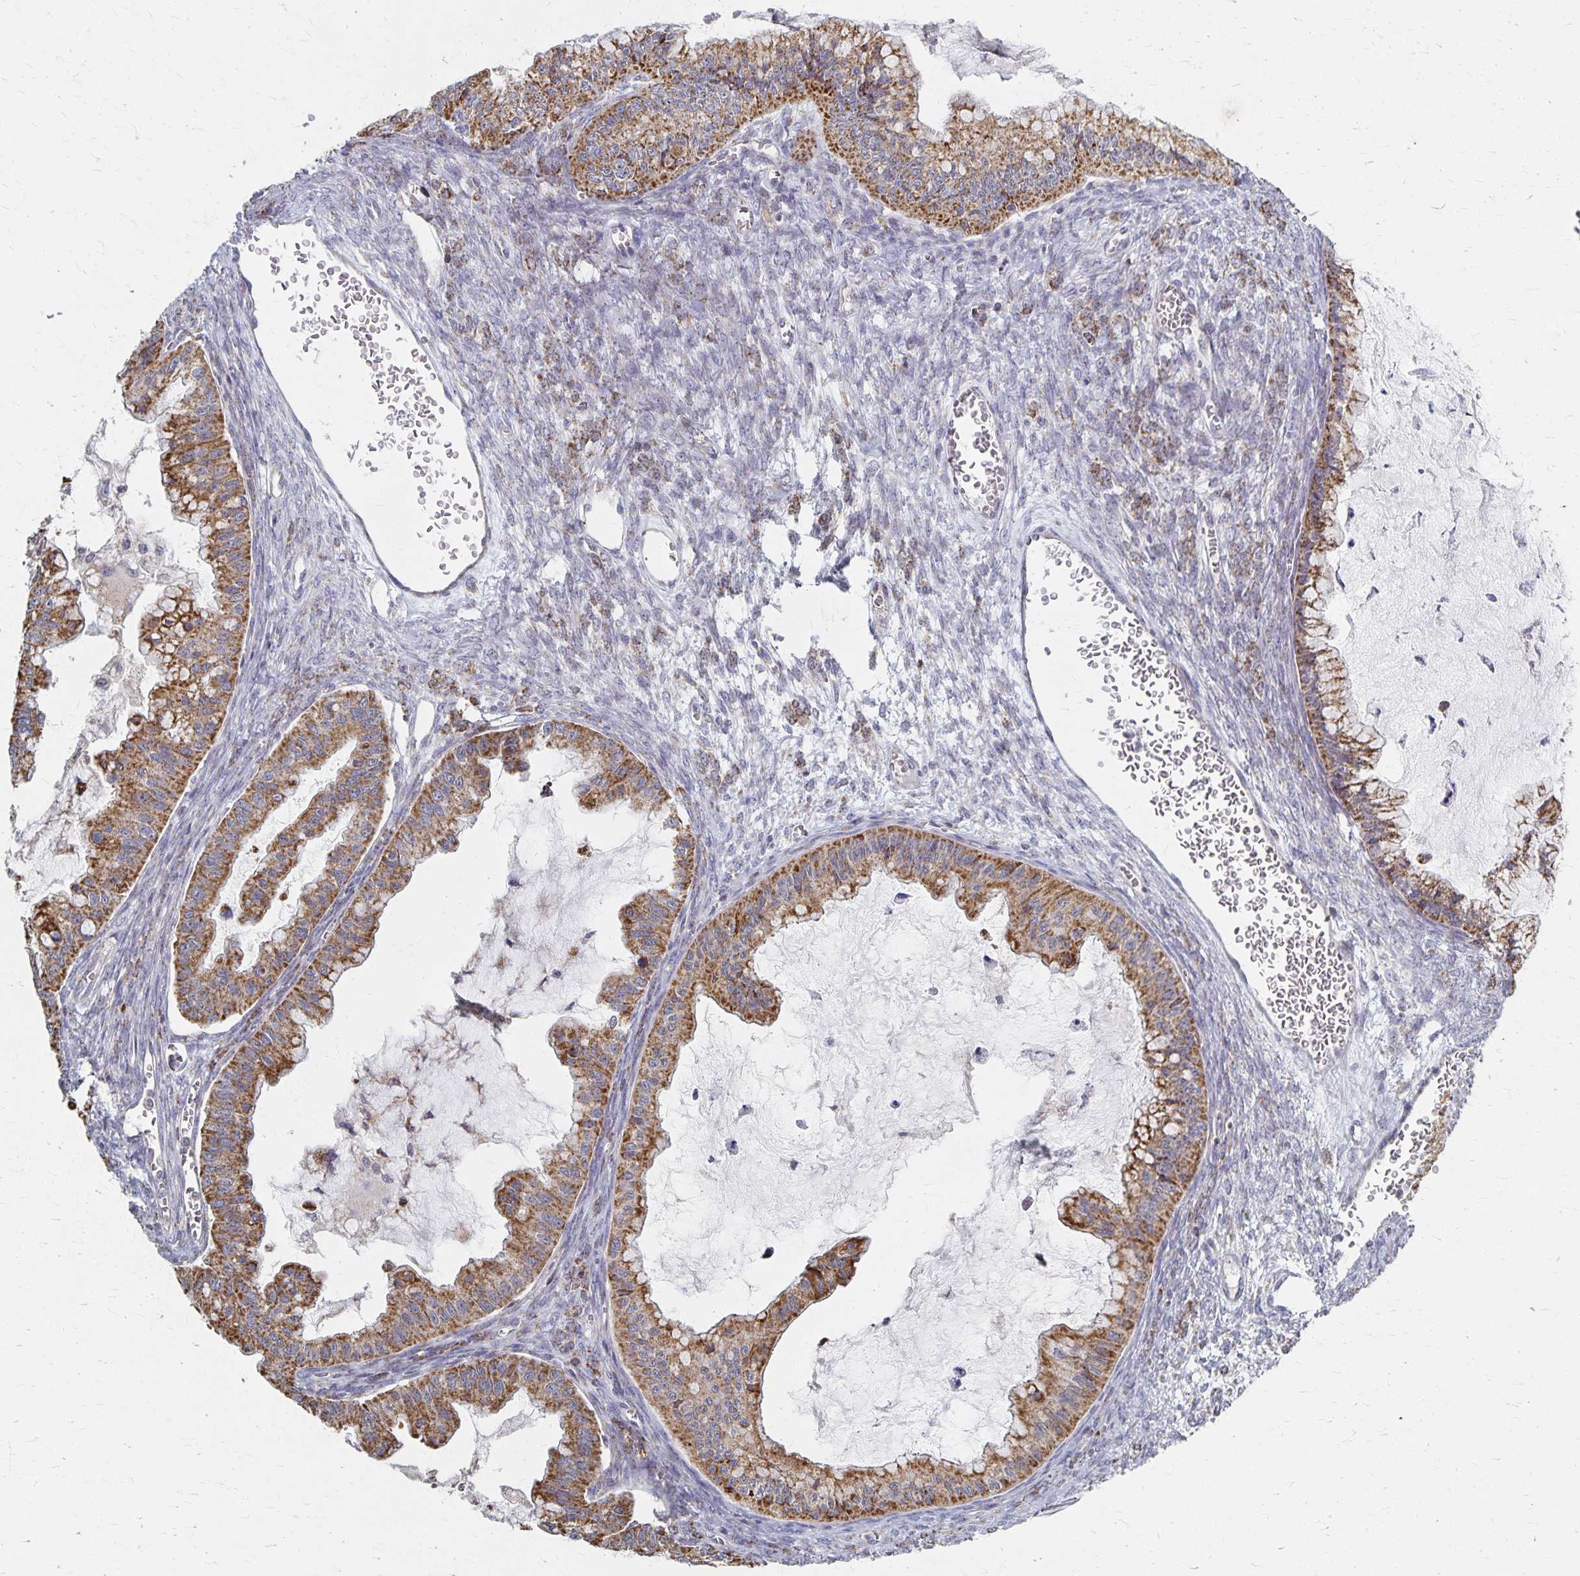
{"staining": {"intensity": "moderate", "quantity": ">75%", "location": "cytoplasmic/membranous"}, "tissue": "ovarian cancer", "cell_type": "Tumor cells", "image_type": "cancer", "snomed": [{"axis": "morphology", "description": "Cystadenocarcinoma, mucinous, NOS"}, {"axis": "topography", "description": "Ovary"}], "caption": "Mucinous cystadenocarcinoma (ovarian) tissue shows moderate cytoplasmic/membranous positivity in about >75% of tumor cells, visualized by immunohistochemistry.", "gene": "DYRK4", "patient": {"sex": "female", "age": 72}}